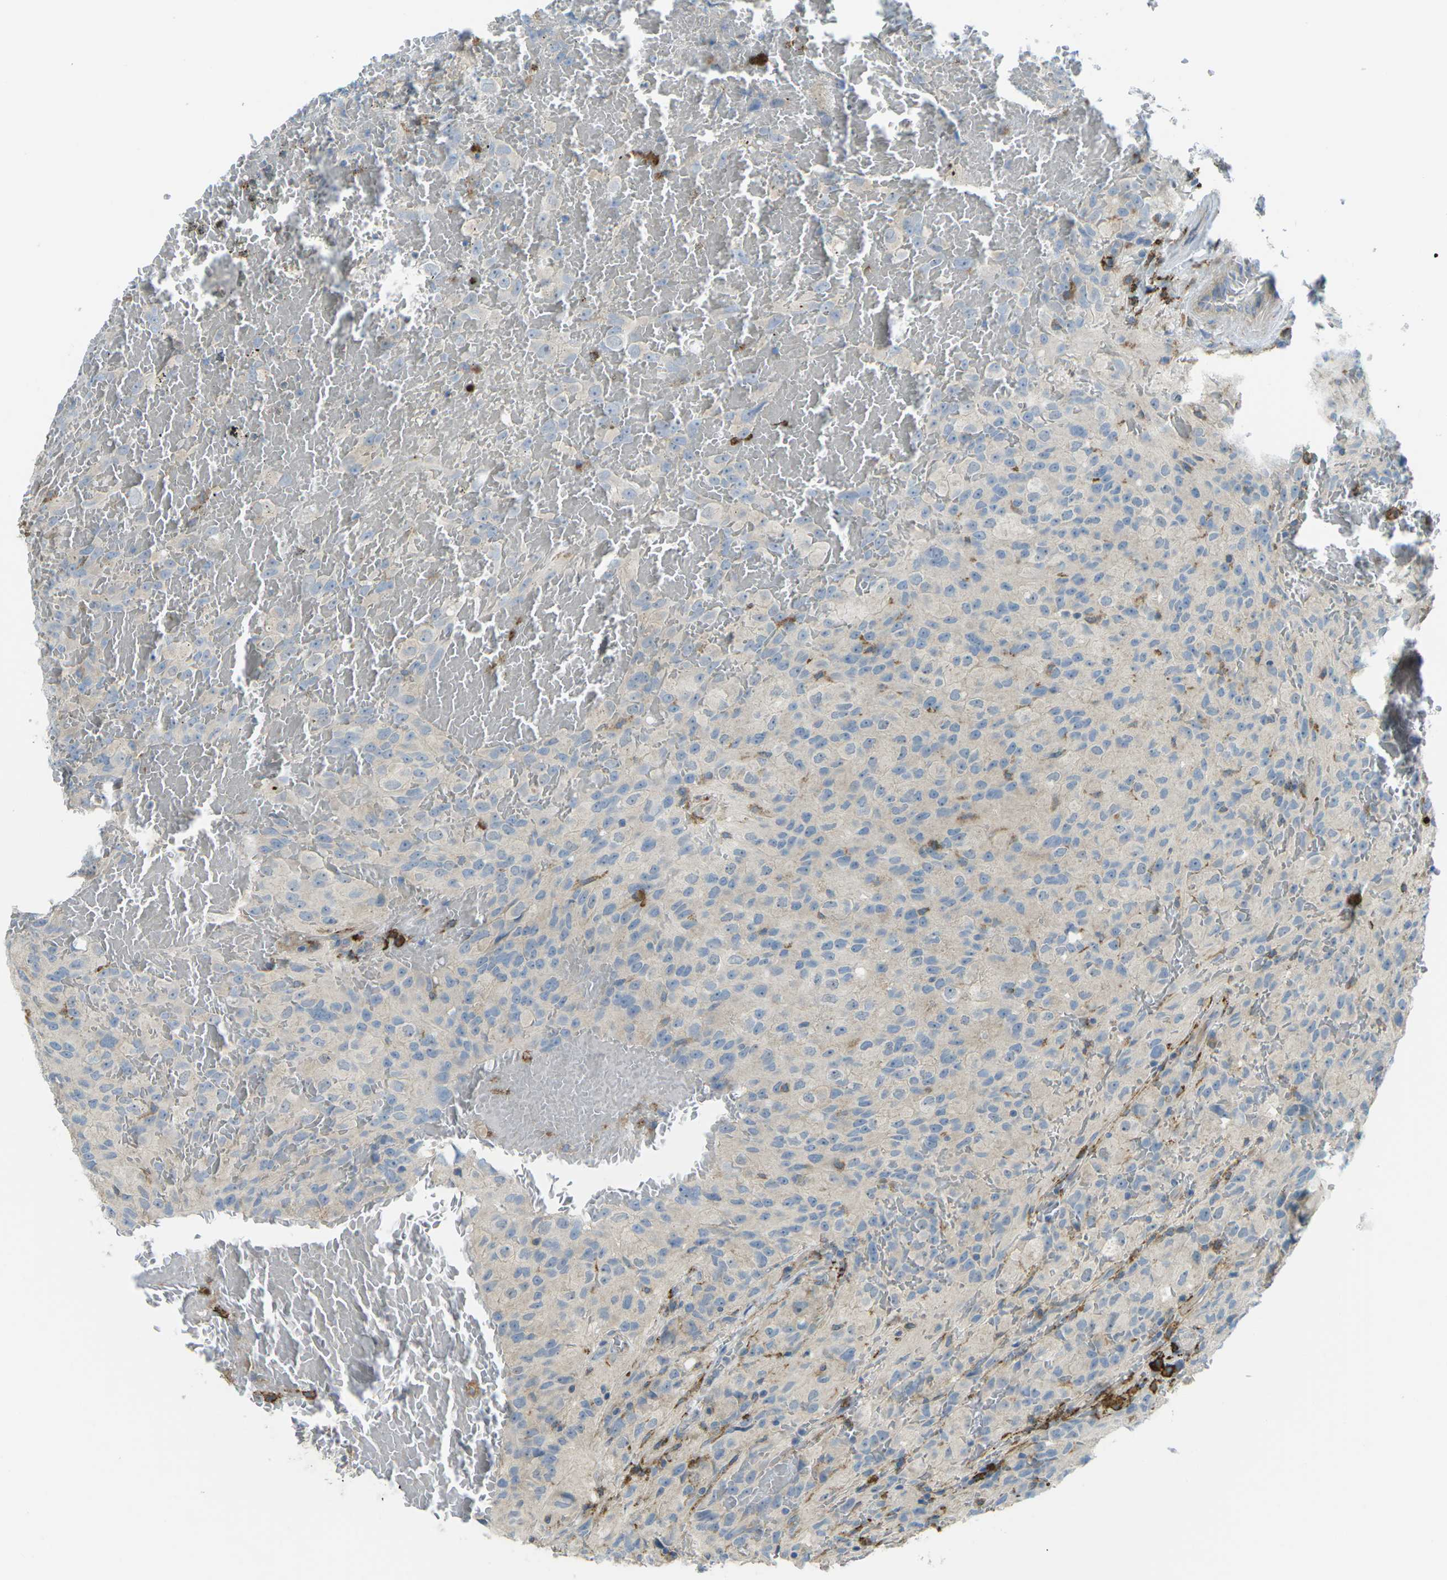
{"staining": {"intensity": "weak", "quantity": "<25%", "location": "cytoplasmic/membranous"}, "tissue": "glioma", "cell_type": "Tumor cells", "image_type": "cancer", "snomed": [{"axis": "morphology", "description": "Glioma, malignant, High grade"}, {"axis": "topography", "description": "Brain"}], "caption": "Immunohistochemistry (IHC) photomicrograph of human glioma stained for a protein (brown), which exhibits no expression in tumor cells.", "gene": "MYLK4", "patient": {"sex": "male", "age": 32}}